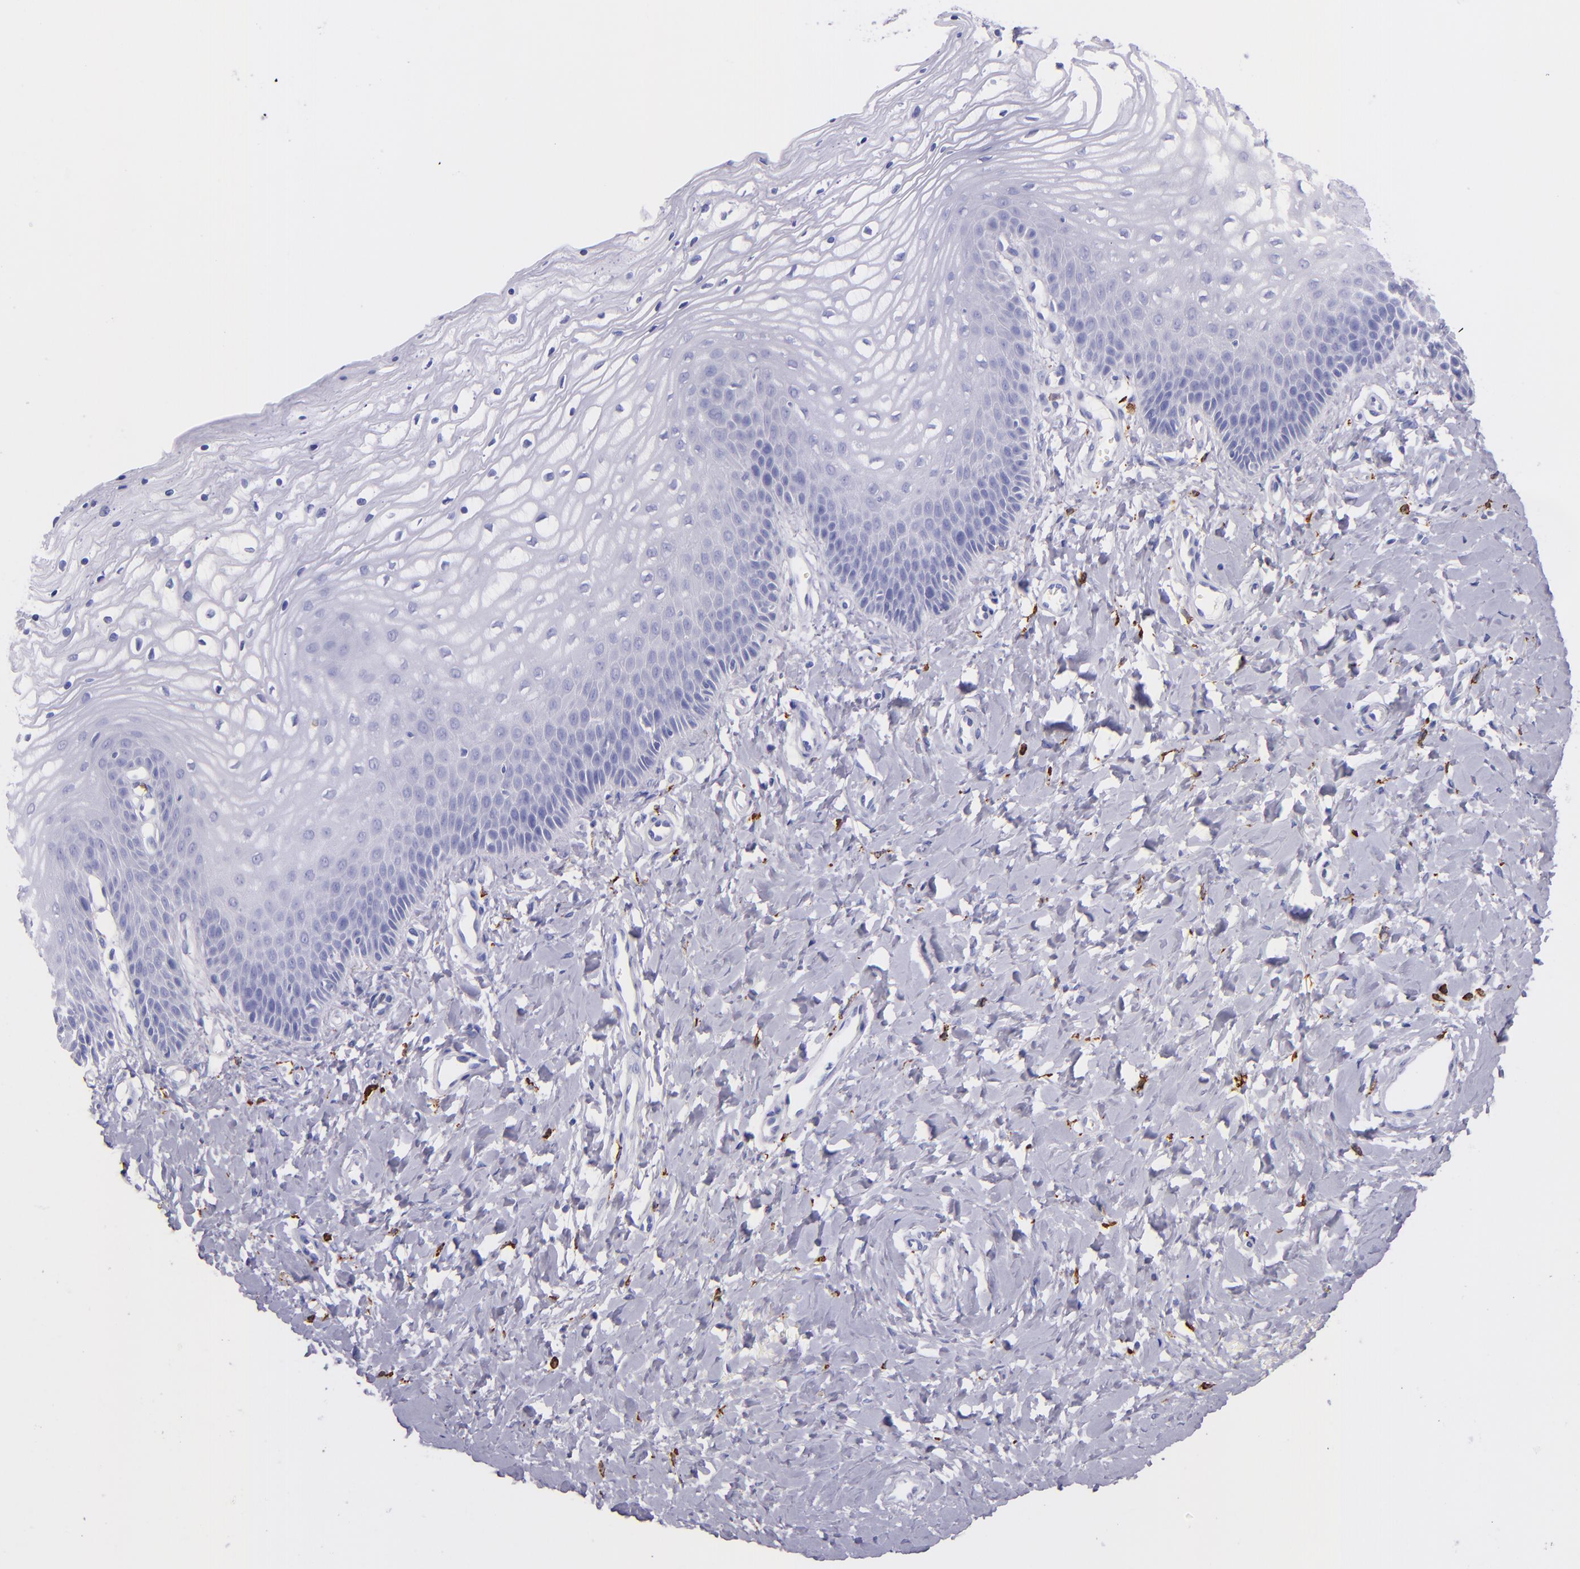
{"staining": {"intensity": "negative", "quantity": "none", "location": "none"}, "tissue": "vagina", "cell_type": "Squamous epithelial cells", "image_type": "normal", "snomed": [{"axis": "morphology", "description": "Normal tissue, NOS"}, {"axis": "topography", "description": "Vagina"}], "caption": "Histopathology image shows no protein staining in squamous epithelial cells of unremarkable vagina.", "gene": "CD163", "patient": {"sex": "female", "age": 68}}